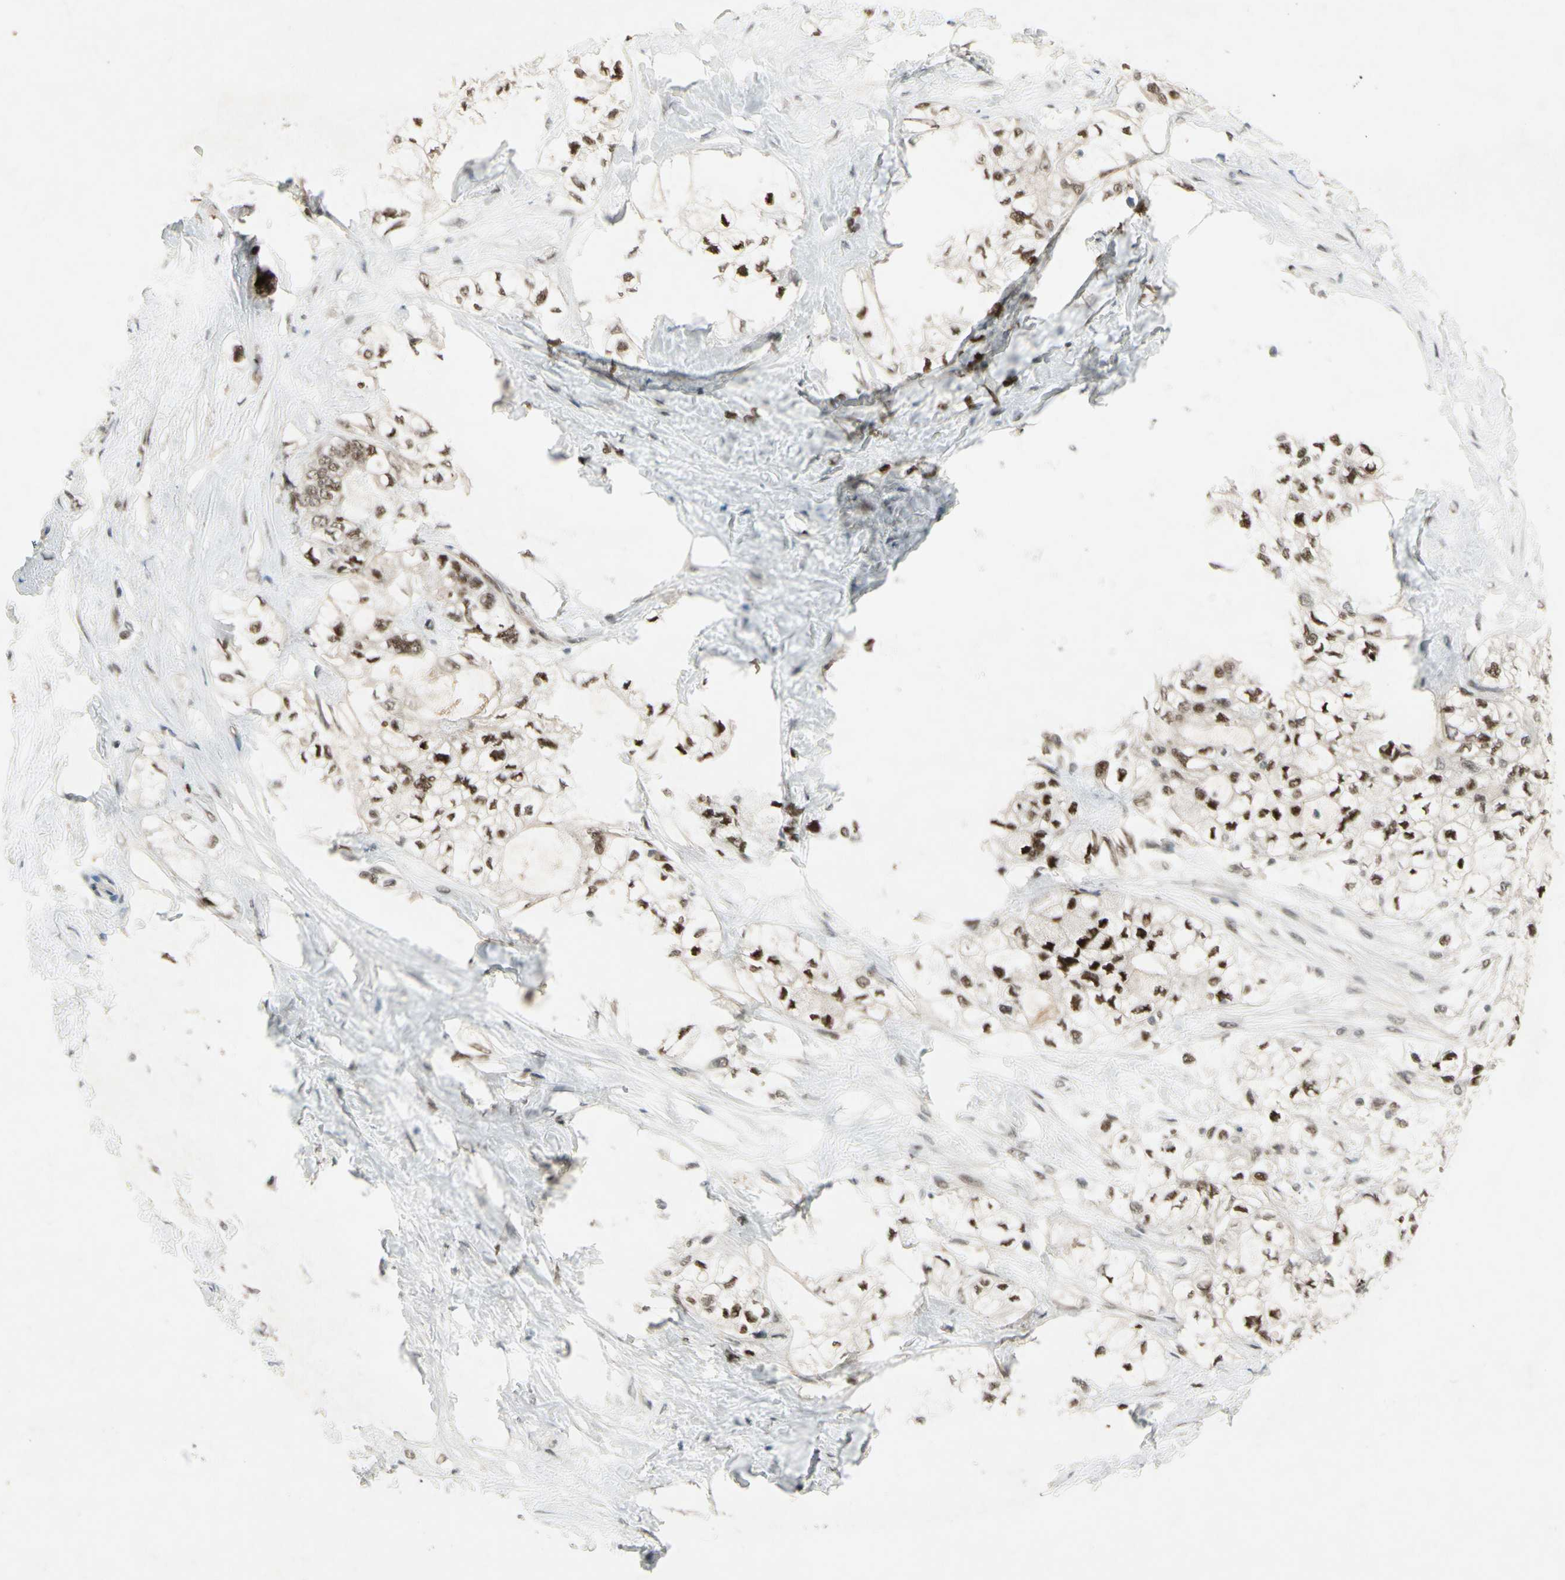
{"staining": {"intensity": "strong", "quantity": ">75%", "location": "nuclear"}, "tissue": "pancreatic cancer", "cell_type": "Tumor cells", "image_type": "cancer", "snomed": [{"axis": "morphology", "description": "Adenocarcinoma, NOS"}, {"axis": "topography", "description": "Pancreas"}], "caption": "Strong nuclear staining for a protein is identified in about >75% of tumor cells of pancreatic adenocarcinoma using IHC.", "gene": "CDK11A", "patient": {"sex": "male", "age": 70}}